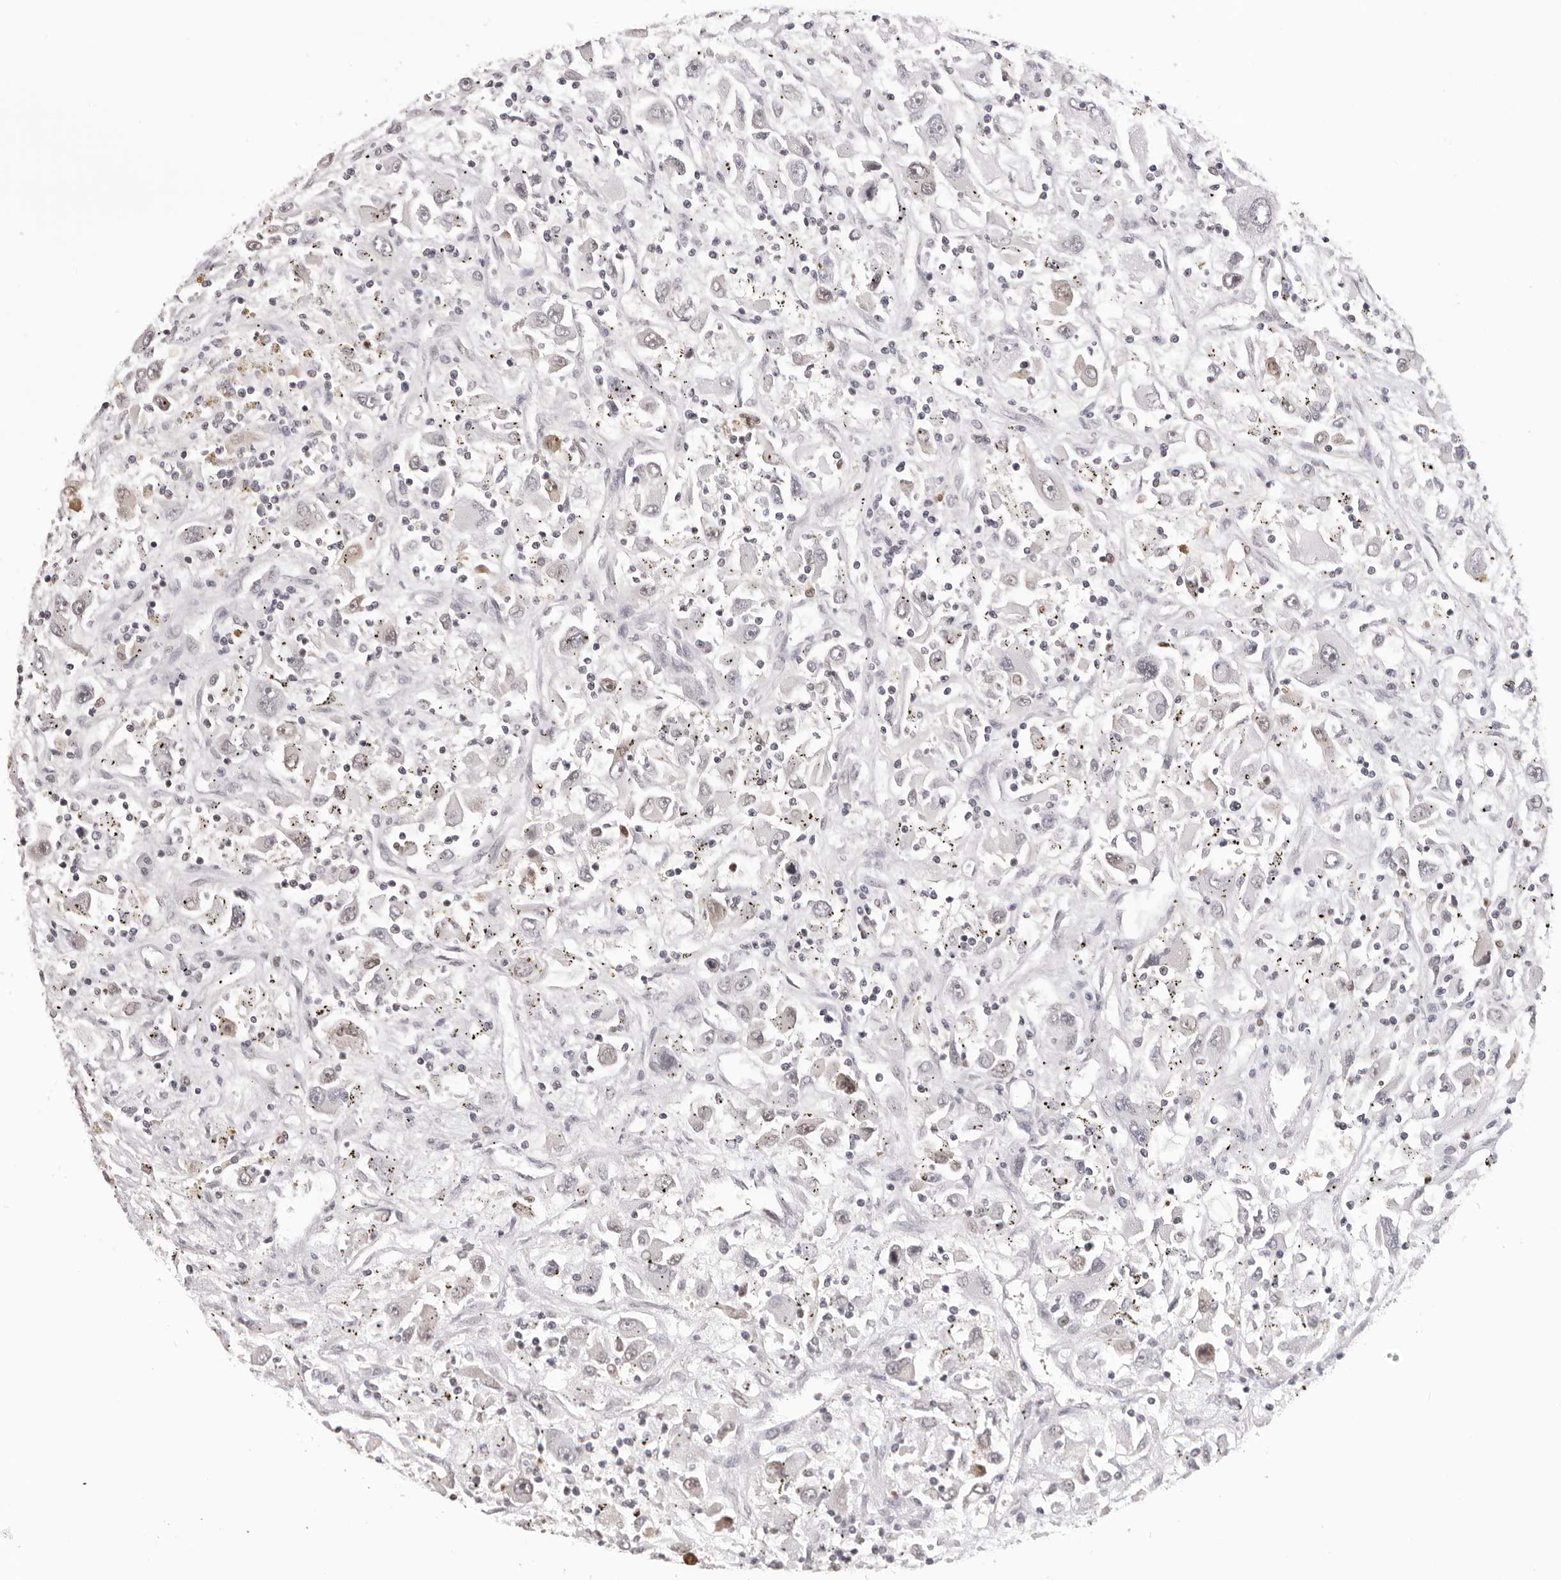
{"staining": {"intensity": "moderate", "quantity": "<25%", "location": "nuclear"}, "tissue": "renal cancer", "cell_type": "Tumor cells", "image_type": "cancer", "snomed": [{"axis": "morphology", "description": "Adenocarcinoma, NOS"}, {"axis": "topography", "description": "Kidney"}], "caption": "Human renal cancer (adenocarcinoma) stained for a protein (brown) shows moderate nuclear positive staining in approximately <25% of tumor cells.", "gene": "HSPA4", "patient": {"sex": "female", "age": 52}}